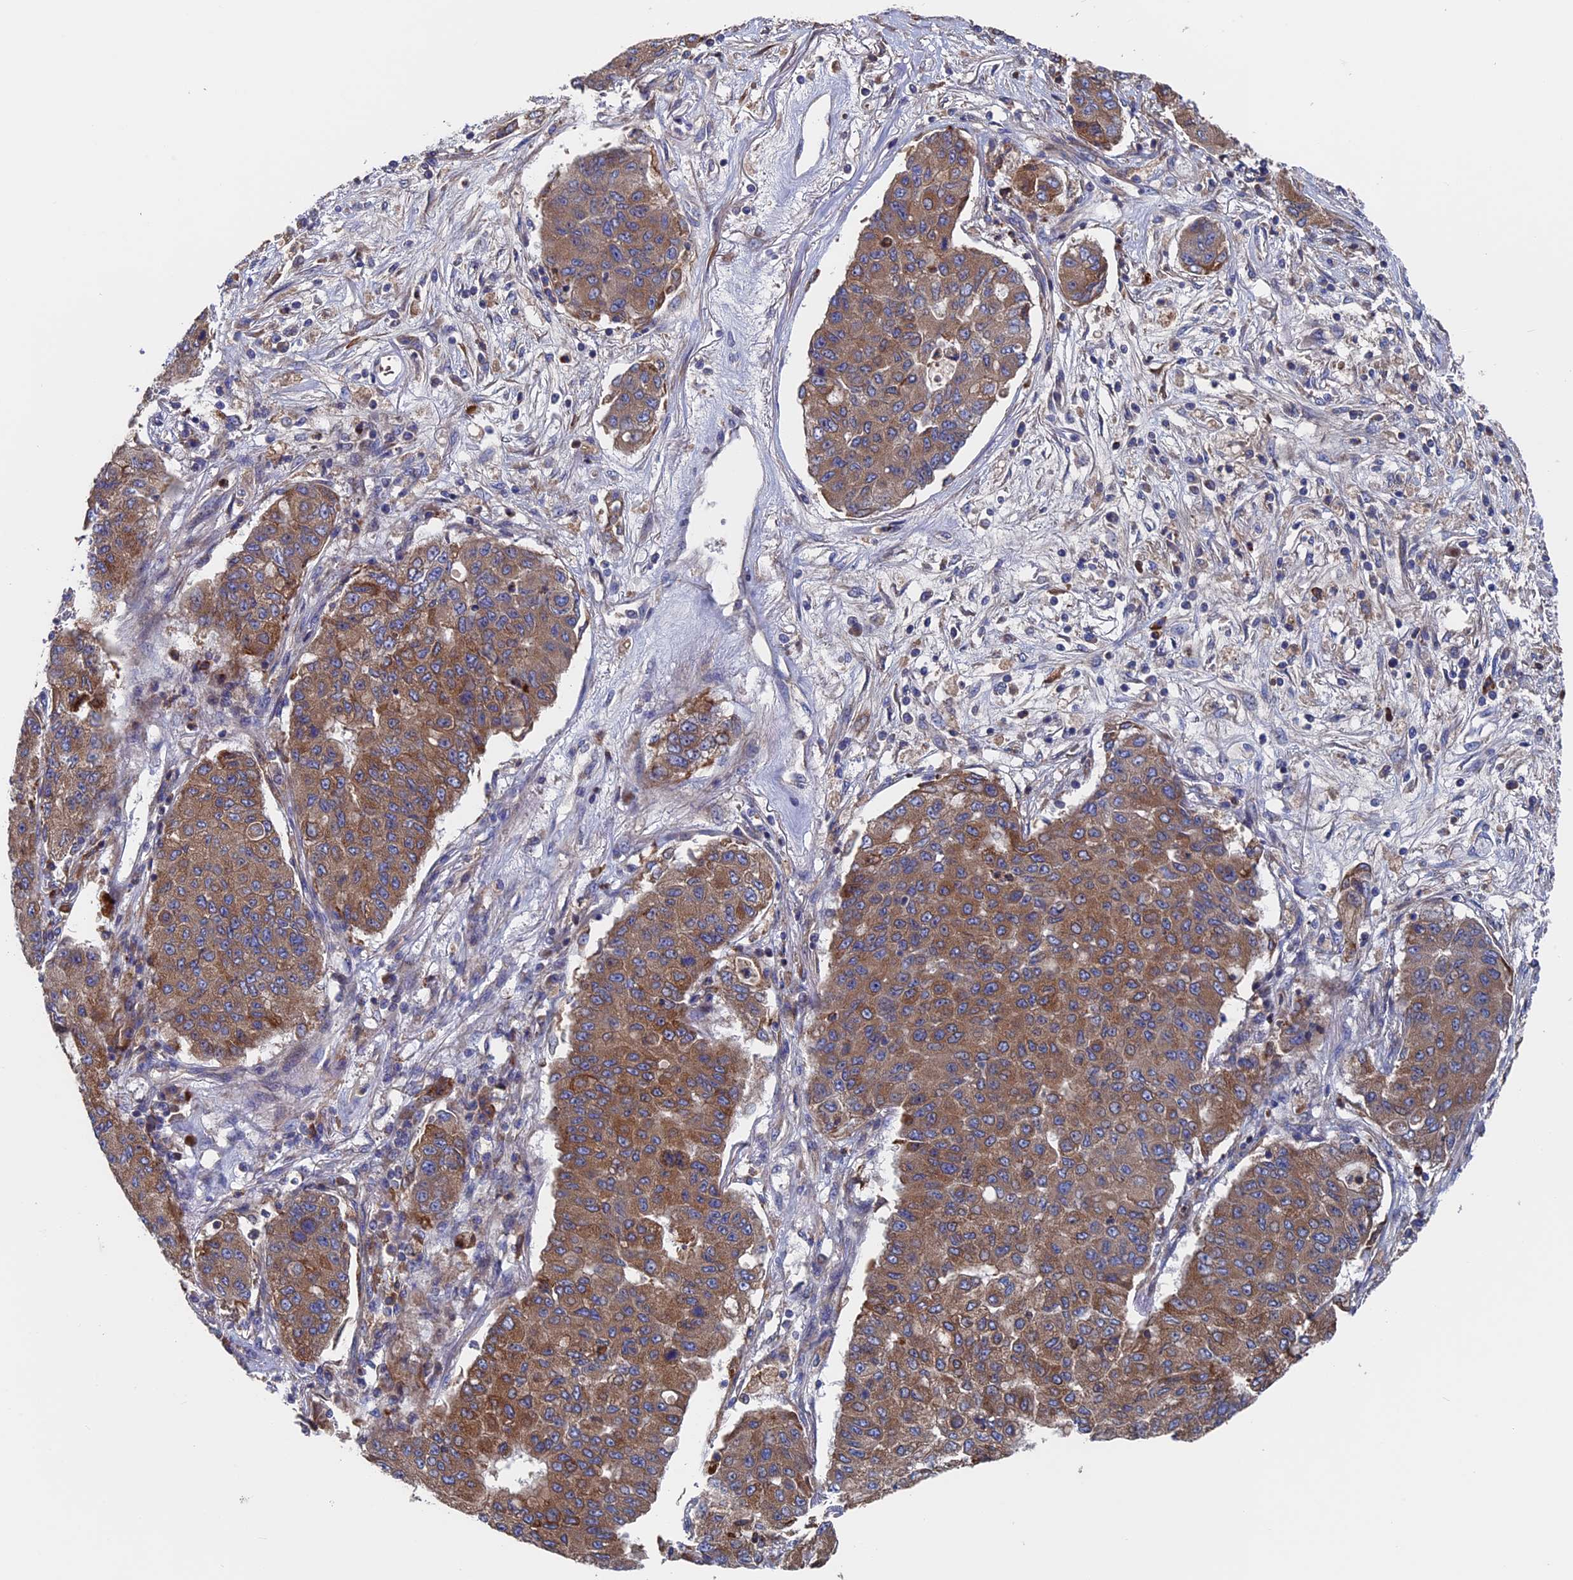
{"staining": {"intensity": "moderate", "quantity": ">75%", "location": "cytoplasmic/membranous"}, "tissue": "lung cancer", "cell_type": "Tumor cells", "image_type": "cancer", "snomed": [{"axis": "morphology", "description": "Squamous cell carcinoma, NOS"}, {"axis": "topography", "description": "Lung"}], "caption": "The micrograph displays a brown stain indicating the presence of a protein in the cytoplasmic/membranous of tumor cells in lung squamous cell carcinoma.", "gene": "DNAJC3", "patient": {"sex": "male", "age": 74}}